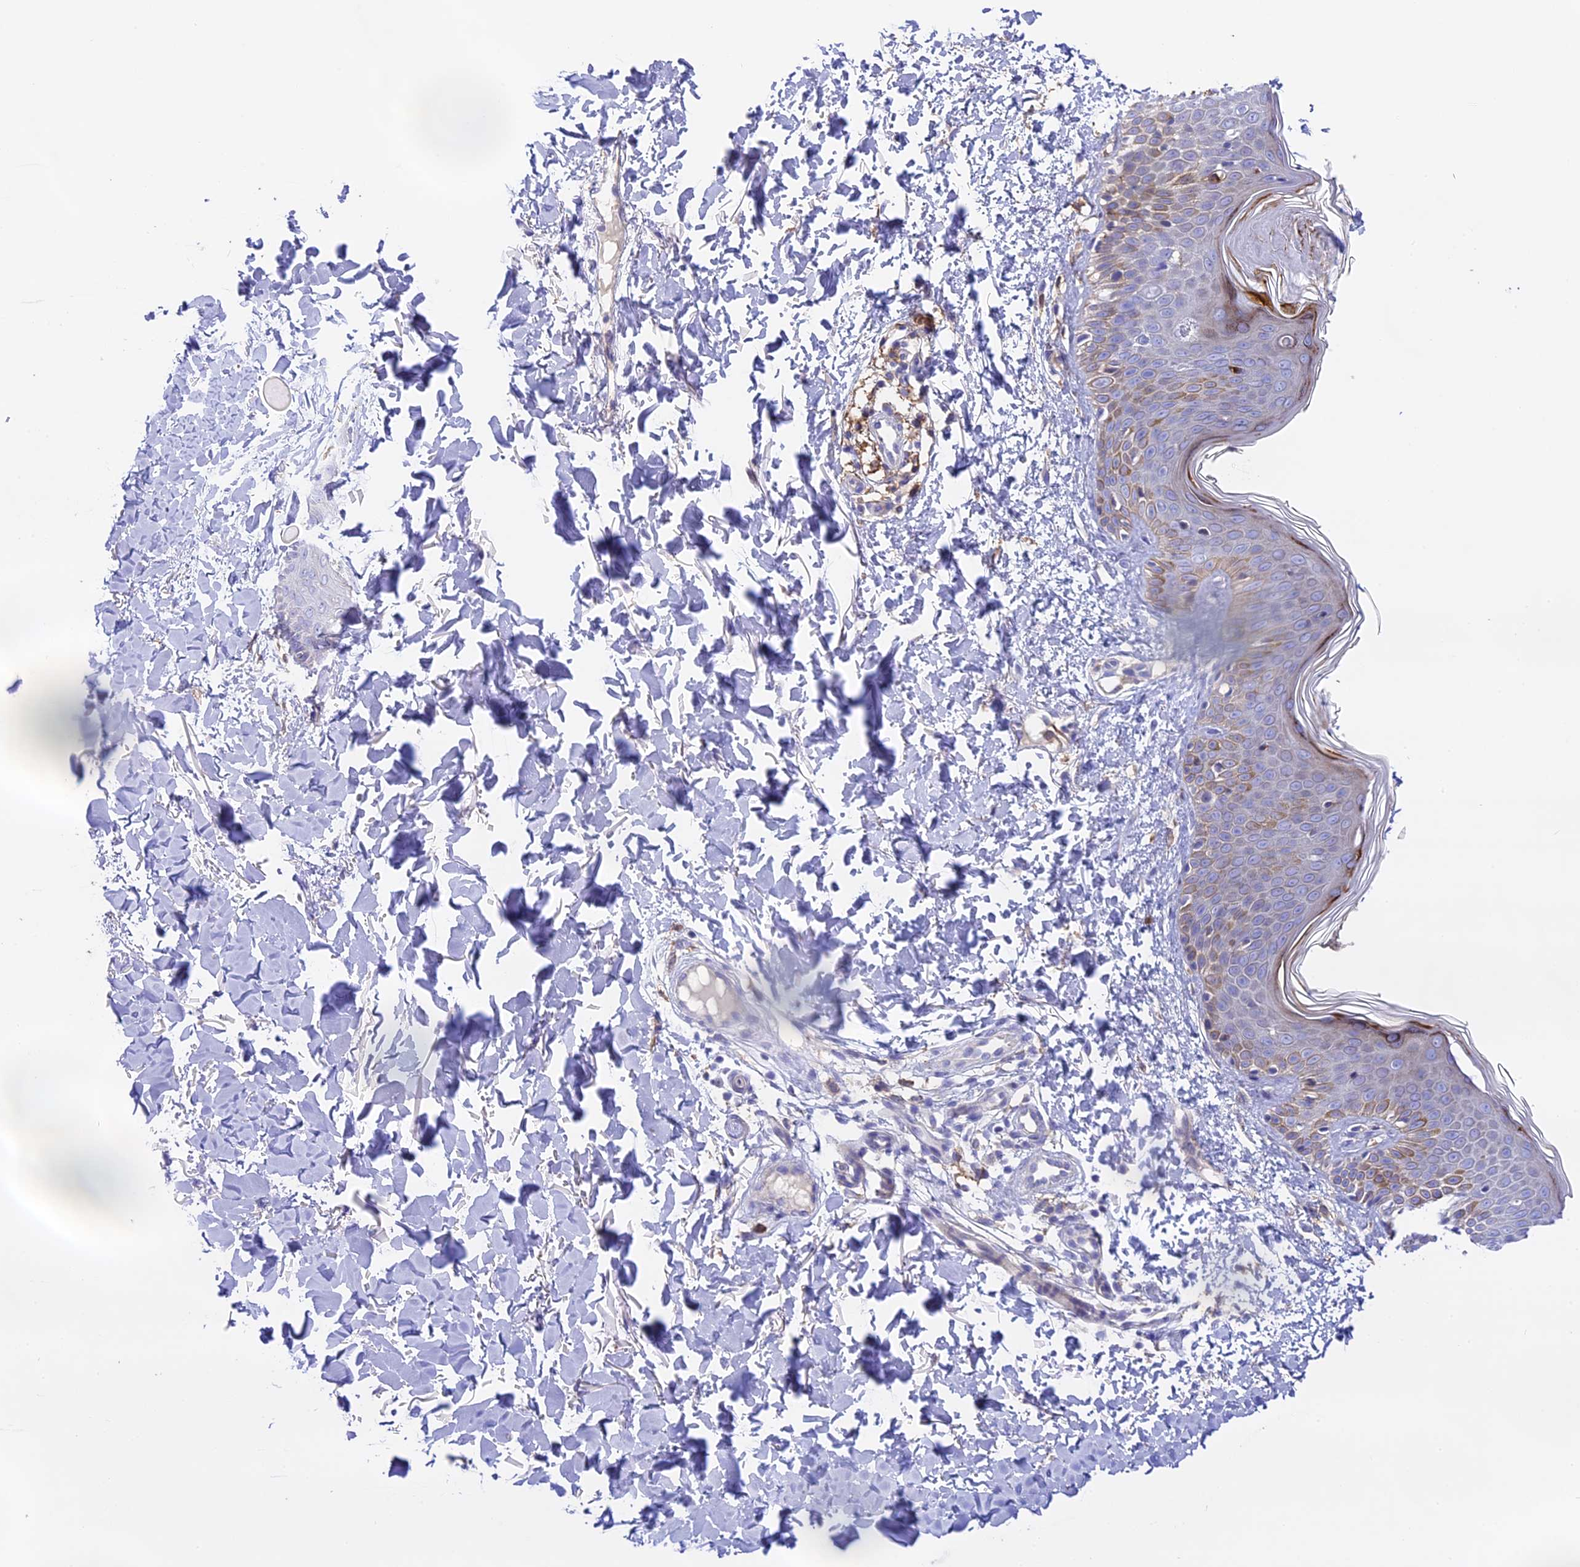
{"staining": {"intensity": "negative", "quantity": "none", "location": "none"}, "tissue": "skin", "cell_type": "Fibroblasts", "image_type": "normal", "snomed": [{"axis": "morphology", "description": "Normal tissue, NOS"}, {"axis": "topography", "description": "Skin"}], "caption": "Human skin stained for a protein using immunohistochemistry (IHC) shows no staining in fibroblasts.", "gene": "NOD2", "patient": {"sex": "male", "age": 37}}